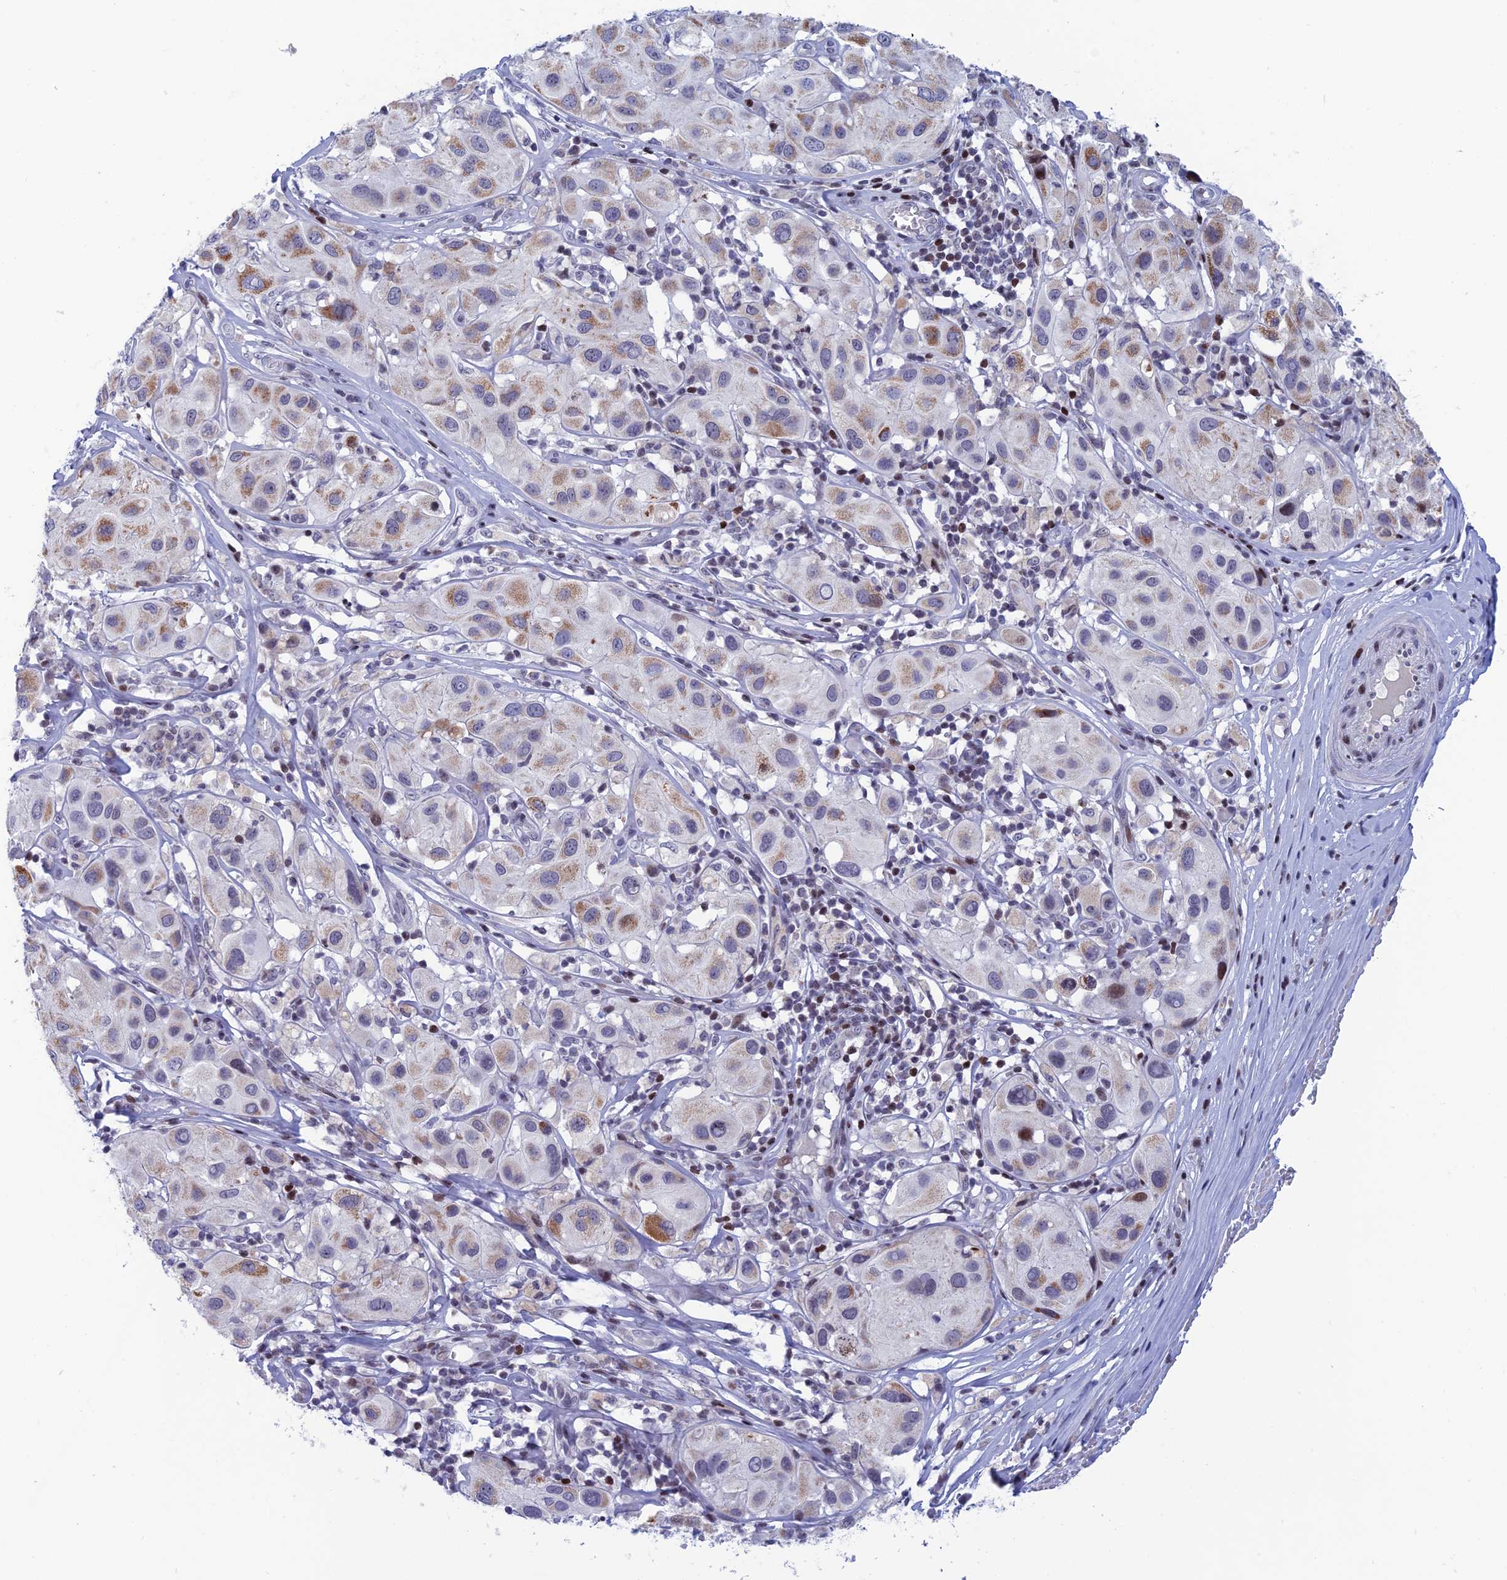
{"staining": {"intensity": "moderate", "quantity": "25%-75%", "location": "cytoplasmic/membranous"}, "tissue": "melanoma", "cell_type": "Tumor cells", "image_type": "cancer", "snomed": [{"axis": "morphology", "description": "Malignant melanoma, Metastatic site"}, {"axis": "topography", "description": "Skin"}], "caption": "A micrograph of melanoma stained for a protein shows moderate cytoplasmic/membranous brown staining in tumor cells.", "gene": "AFF3", "patient": {"sex": "male", "age": 41}}